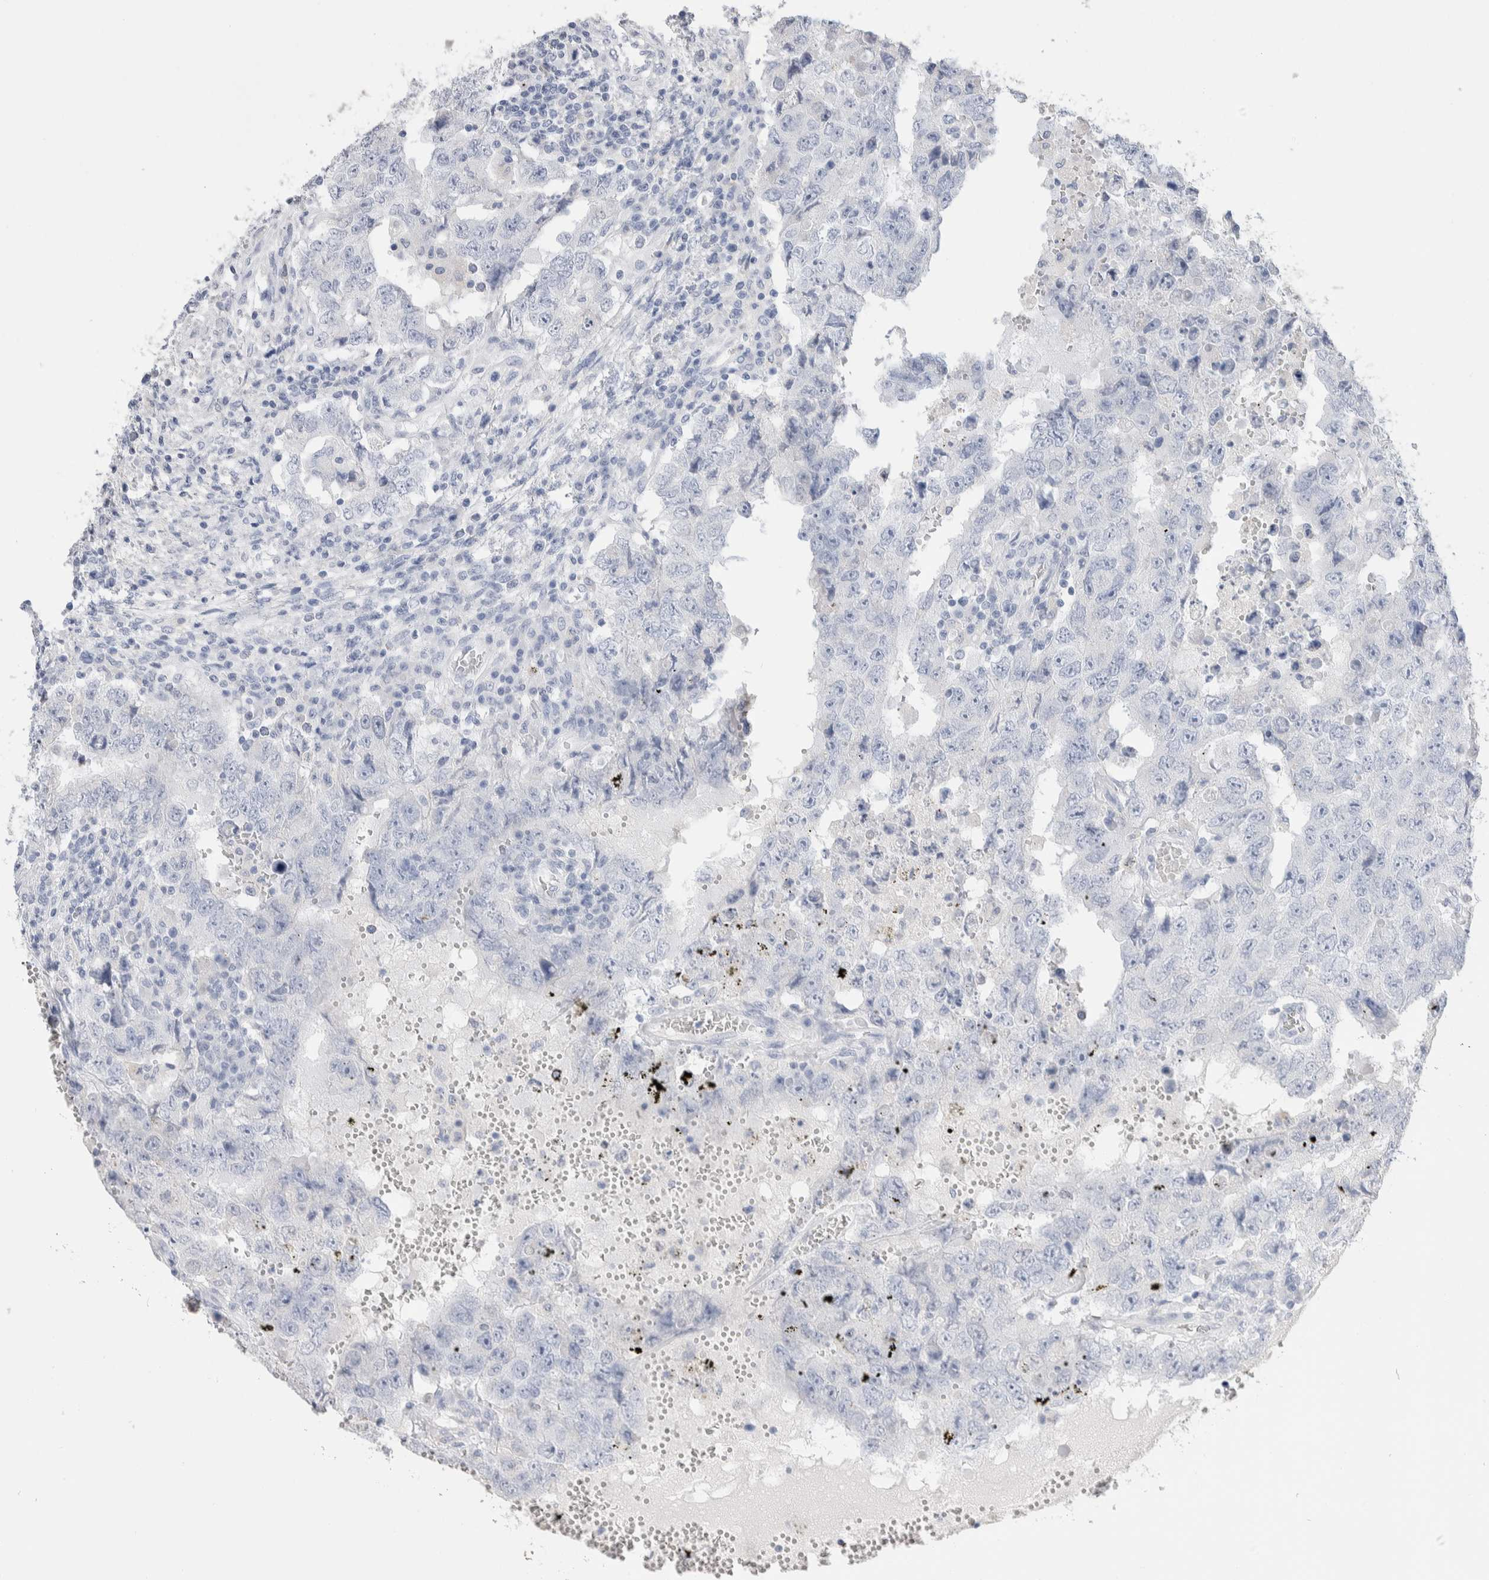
{"staining": {"intensity": "negative", "quantity": "none", "location": "none"}, "tissue": "testis cancer", "cell_type": "Tumor cells", "image_type": "cancer", "snomed": [{"axis": "morphology", "description": "Carcinoma, Embryonal, NOS"}, {"axis": "topography", "description": "Testis"}], "caption": "Testis embryonal carcinoma stained for a protein using IHC displays no staining tumor cells.", "gene": "GDA", "patient": {"sex": "male", "age": 26}}